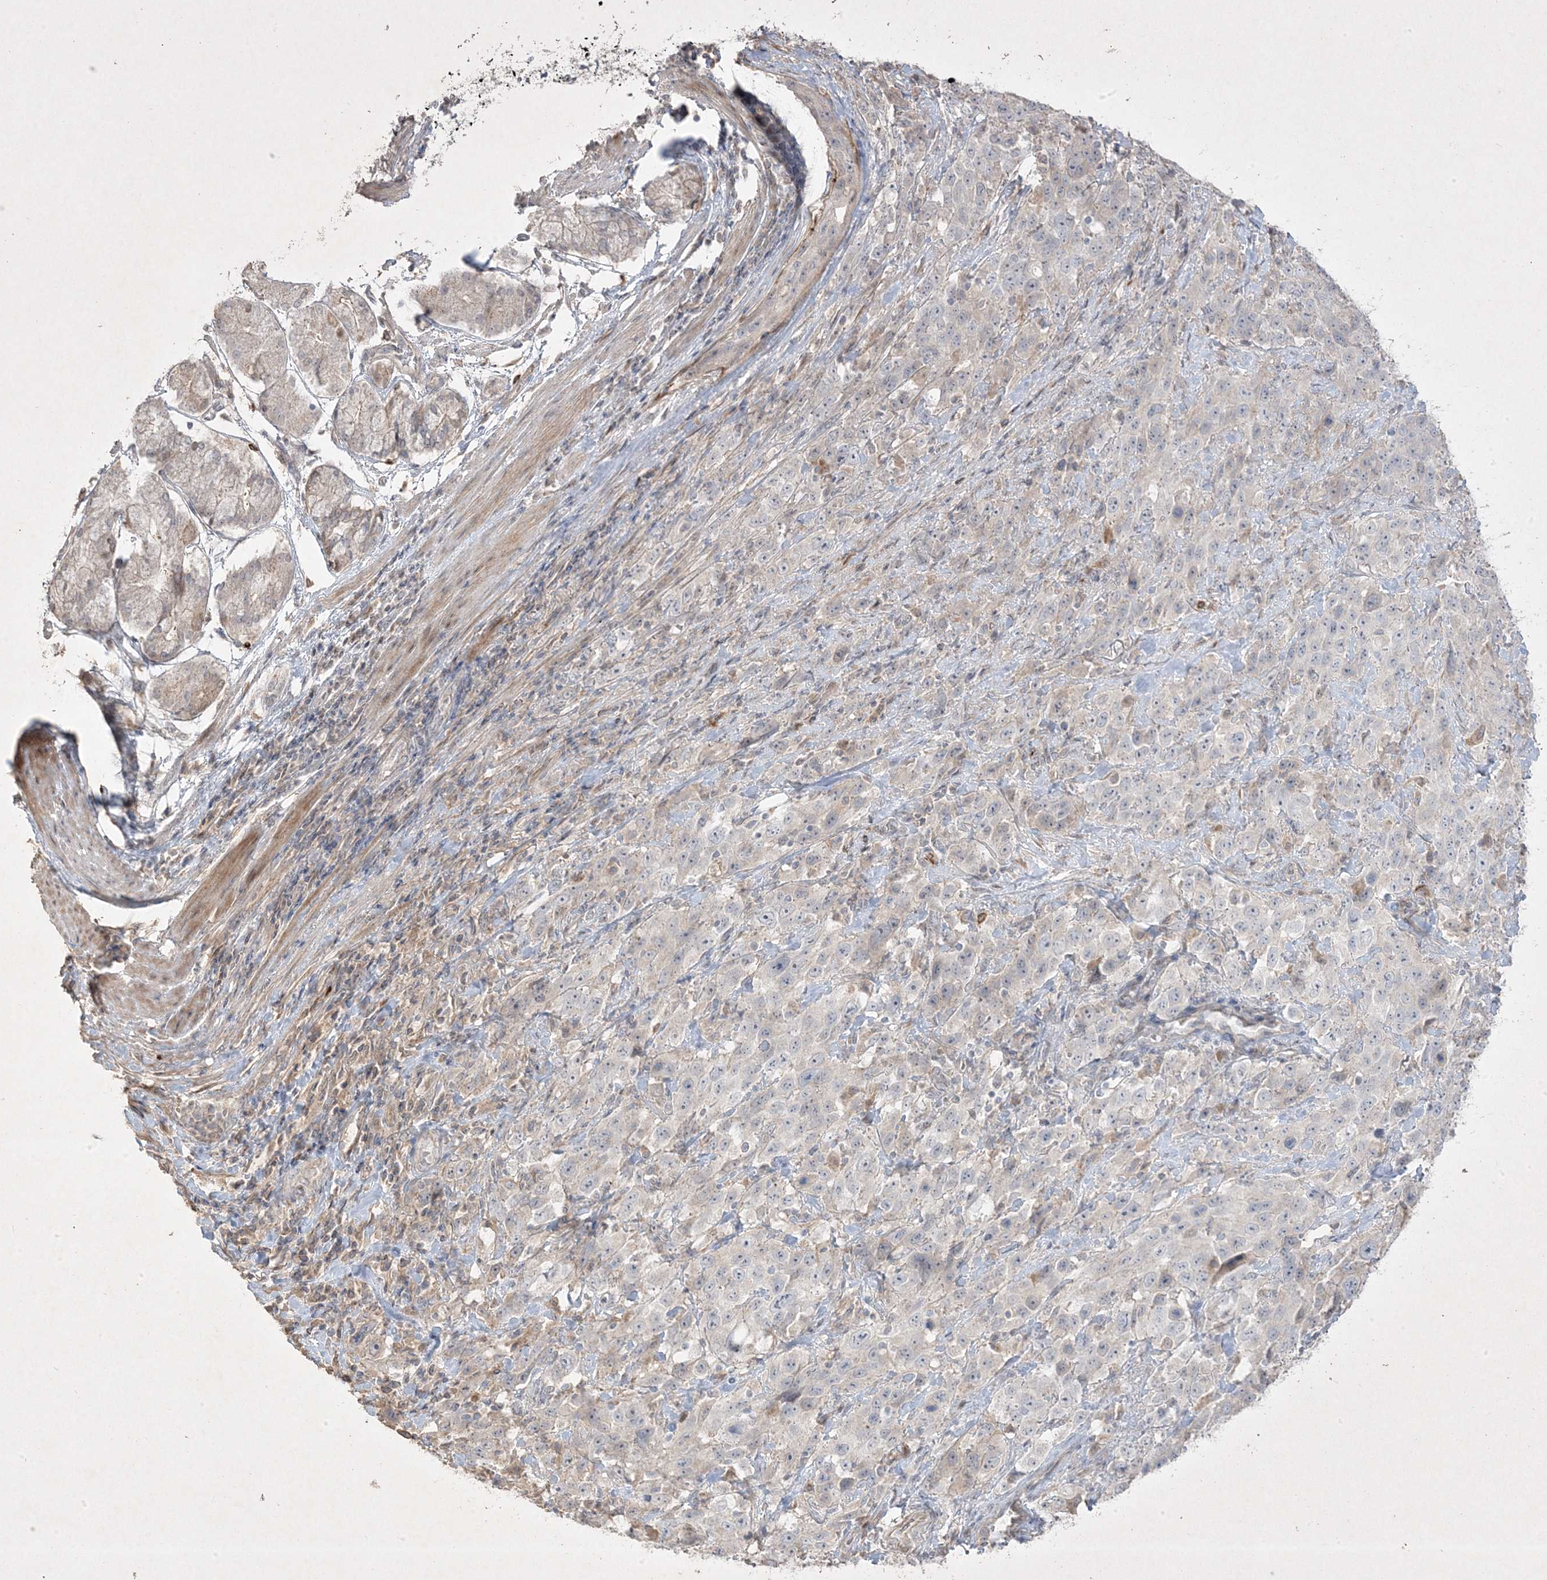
{"staining": {"intensity": "negative", "quantity": "none", "location": "none"}, "tissue": "stomach cancer", "cell_type": "Tumor cells", "image_type": "cancer", "snomed": [{"axis": "morphology", "description": "Normal tissue, NOS"}, {"axis": "morphology", "description": "Adenocarcinoma, NOS"}, {"axis": "topography", "description": "Lymph node"}, {"axis": "topography", "description": "Stomach"}], "caption": "DAB immunohistochemical staining of adenocarcinoma (stomach) reveals no significant positivity in tumor cells. Brightfield microscopy of immunohistochemistry (IHC) stained with DAB (3,3'-diaminobenzidine) (brown) and hematoxylin (blue), captured at high magnification.", "gene": "RGL4", "patient": {"sex": "male", "age": 48}}